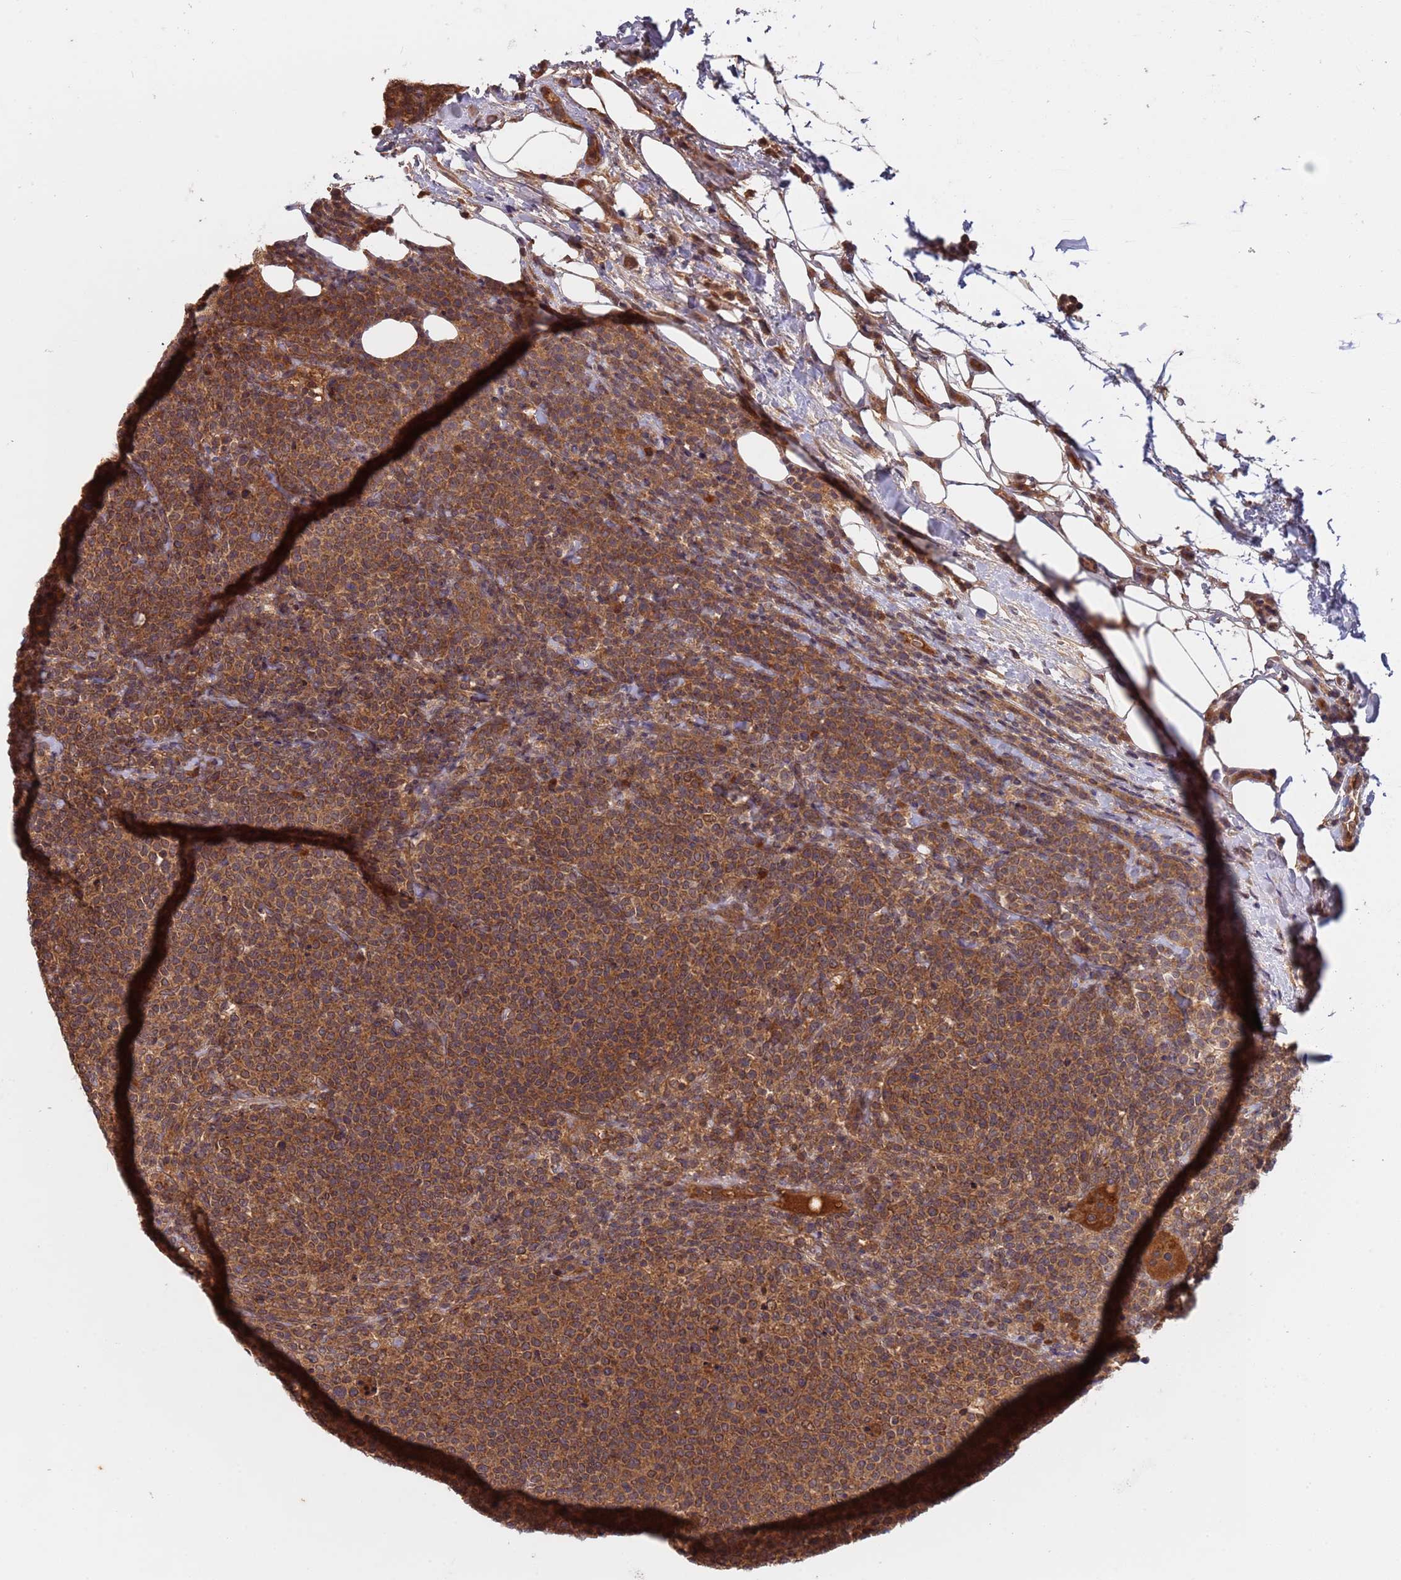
{"staining": {"intensity": "moderate", "quantity": ">75%", "location": "cytoplasmic/membranous"}, "tissue": "lymphoma", "cell_type": "Tumor cells", "image_type": "cancer", "snomed": [{"axis": "morphology", "description": "Malignant lymphoma, non-Hodgkin's type, High grade"}, {"axis": "topography", "description": "Lymph node"}], "caption": "This micrograph demonstrates lymphoma stained with immunohistochemistry (IHC) to label a protein in brown. The cytoplasmic/membranous of tumor cells show moderate positivity for the protein. Nuclei are counter-stained blue.", "gene": "ERI1", "patient": {"sex": "male", "age": 61}}